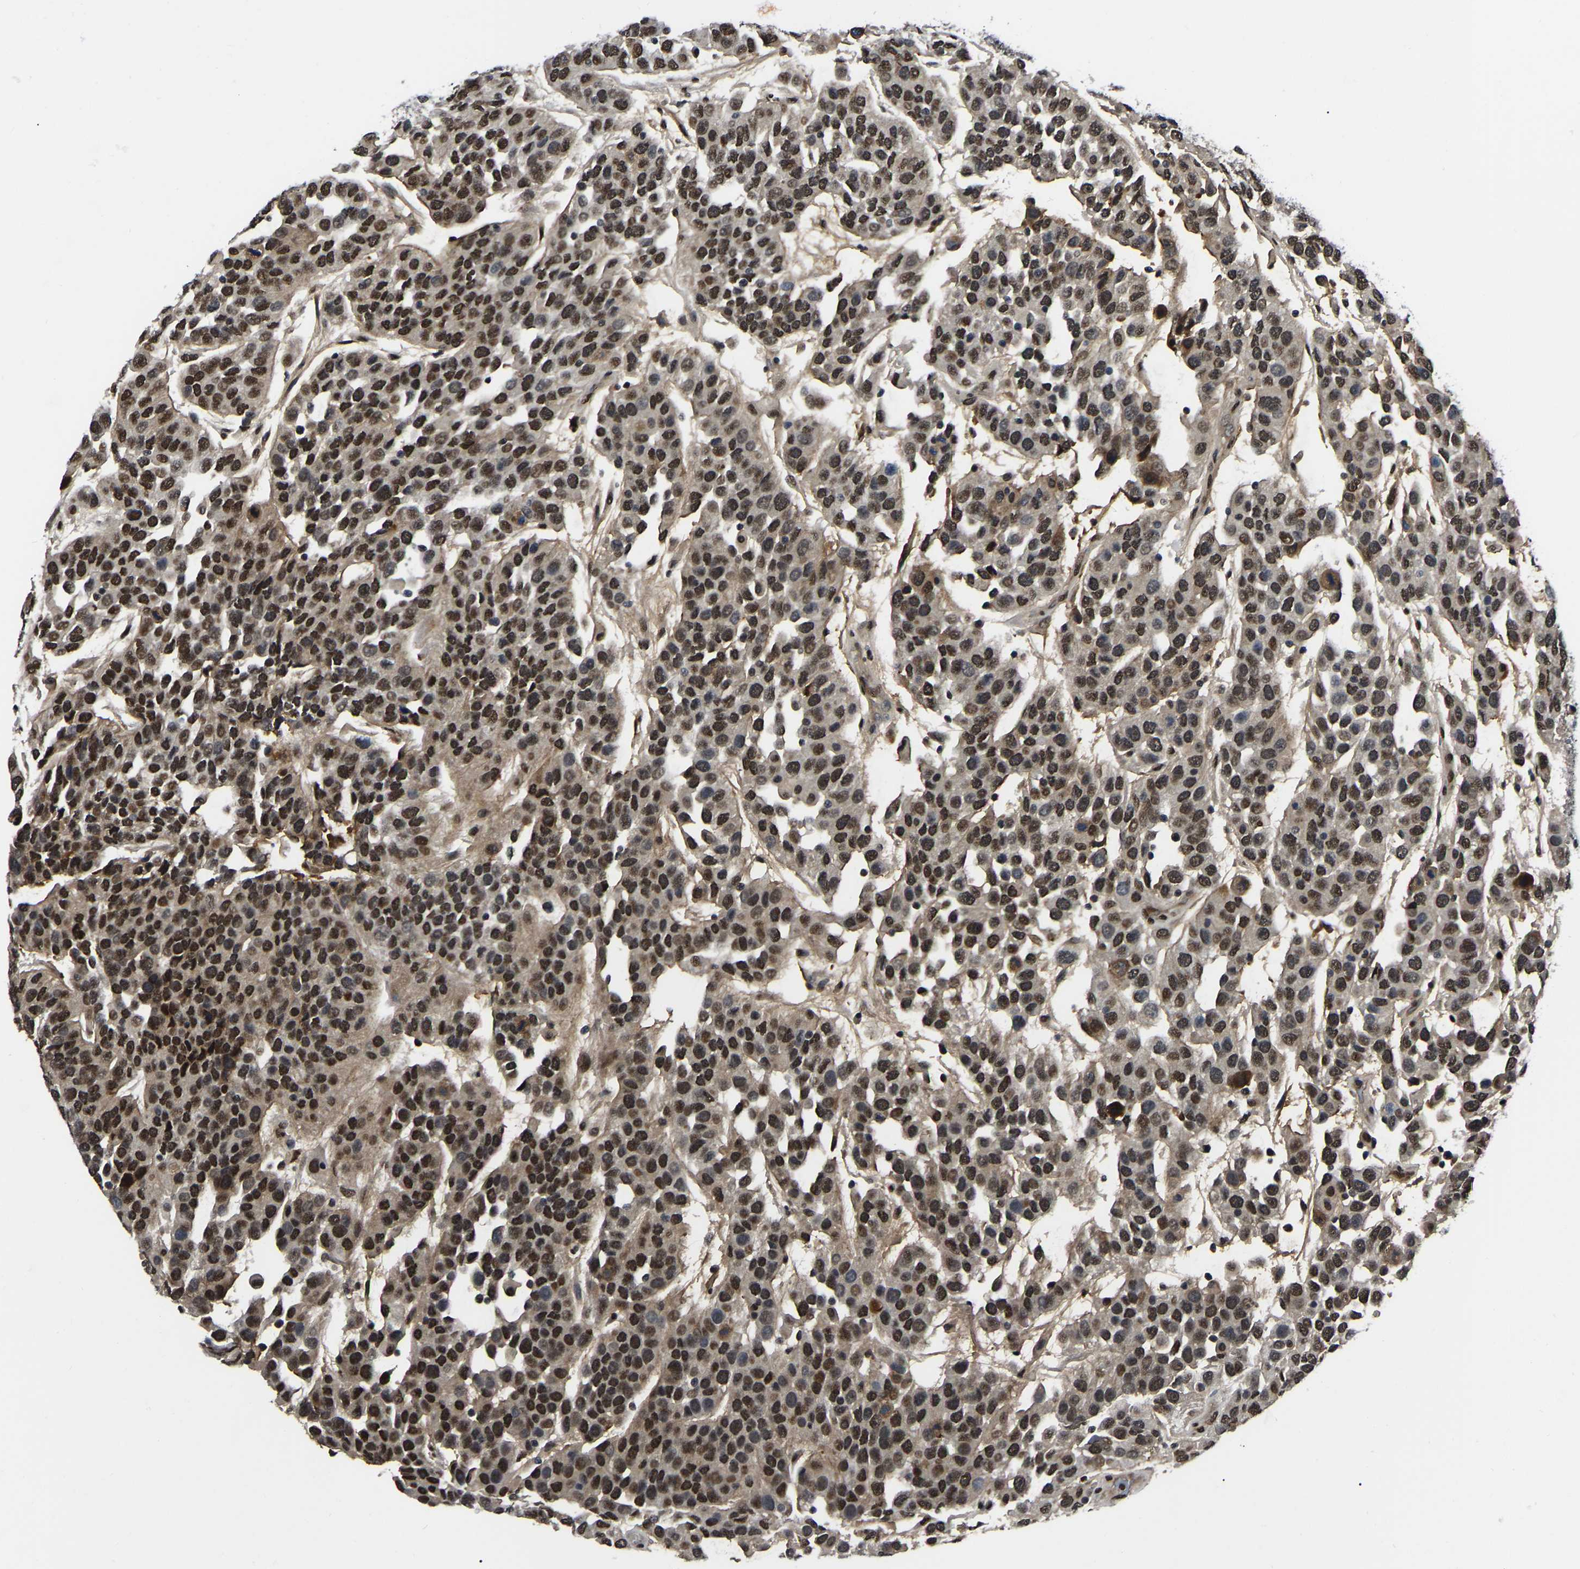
{"staining": {"intensity": "strong", "quantity": ">75%", "location": "nuclear"}, "tissue": "urothelial cancer", "cell_type": "Tumor cells", "image_type": "cancer", "snomed": [{"axis": "morphology", "description": "Urothelial carcinoma, High grade"}, {"axis": "topography", "description": "Urinary bladder"}], "caption": "This is a histology image of IHC staining of urothelial cancer, which shows strong staining in the nuclear of tumor cells.", "gene": "TRIM35", "patient": {"sex": "female", "age": 80}}